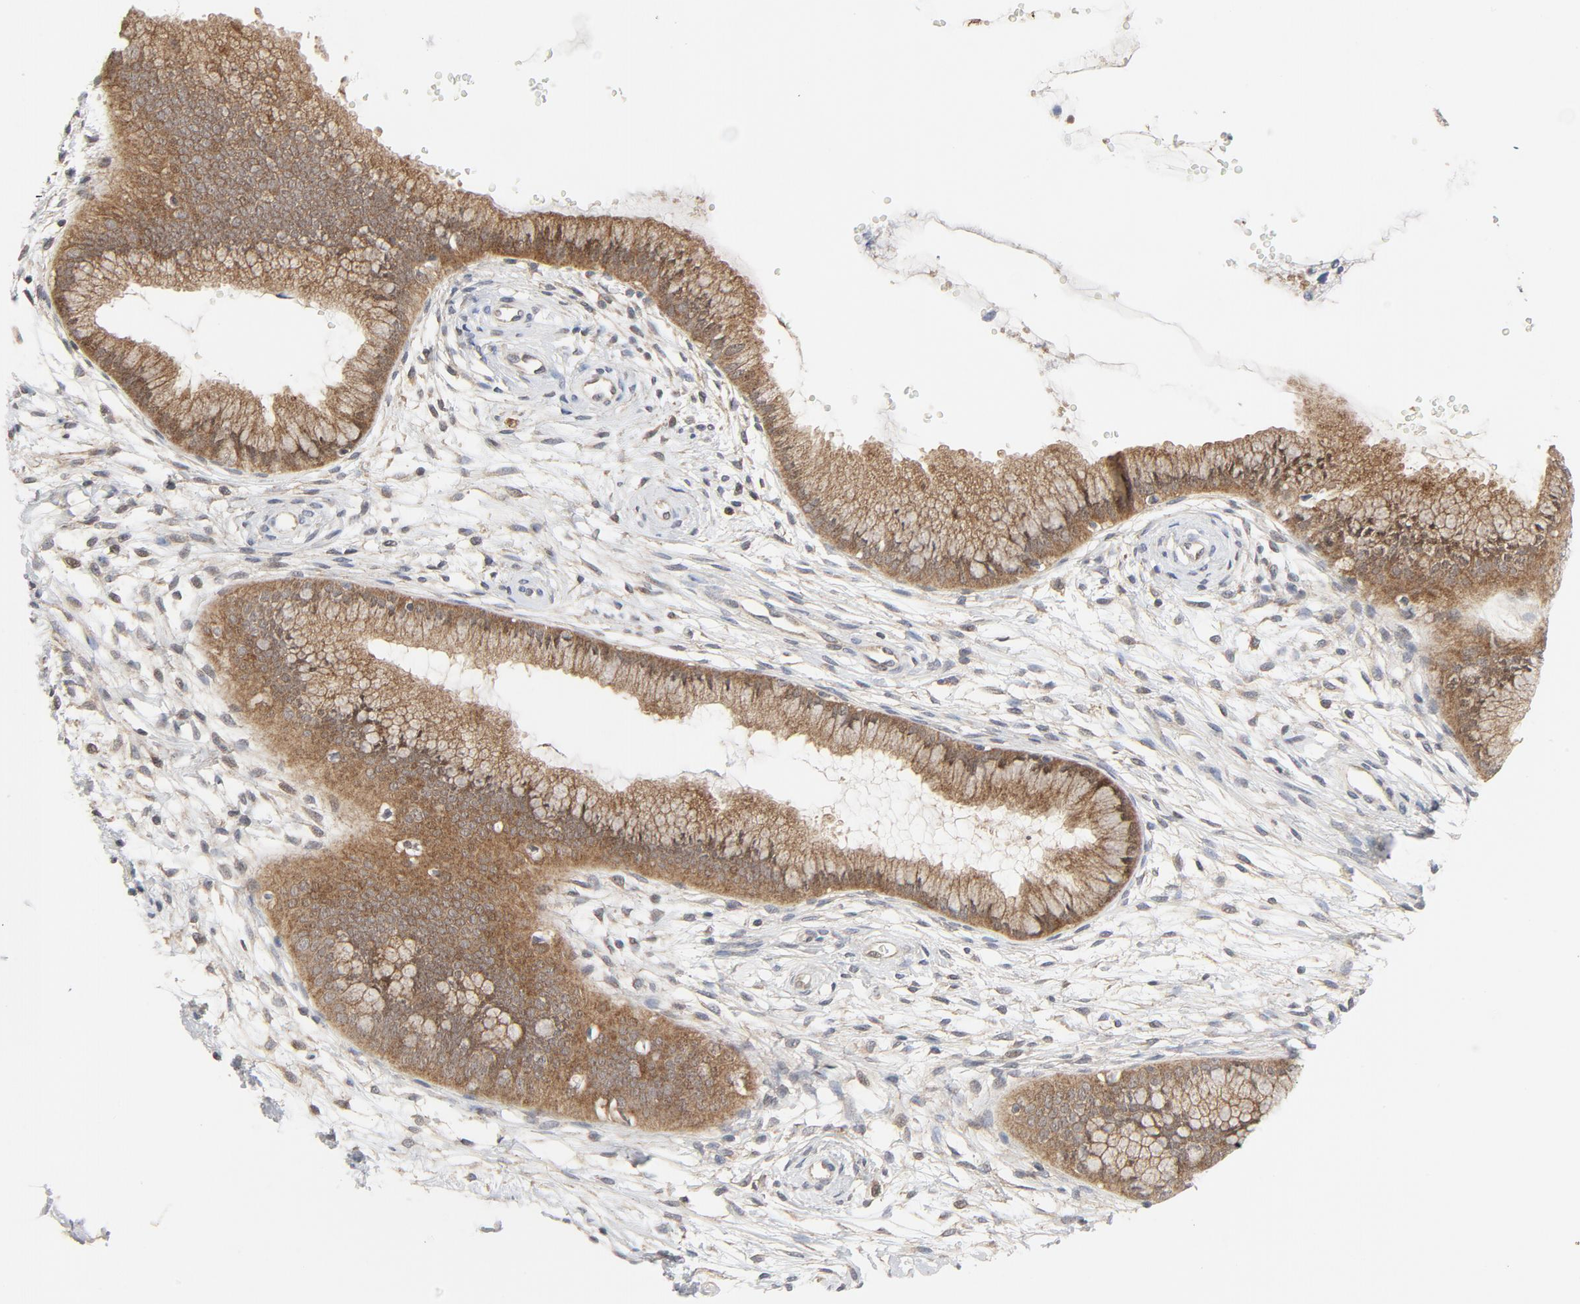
{"staining": {"intensity": "moderate", "quantity": ">75%", "location": "cytoplasmic/membranous,nuclear"}, "tissue": "cervix", "cell_type": "Glandular cells", "image_type": "normal", "snomed": [{"axis": "morphology", "description": "Normal tissue, NOS"}, {"axis": "topography", "description": "Cervix"}], "caption": "This micrograph shows IHC staining of benign human cervix, with medium moderate cytoplasmic/membranous,nuclear expression in about >75% of glandular cells.", "gene": "MAP2K7", "patient": {"sex": "female", "age": 39}}